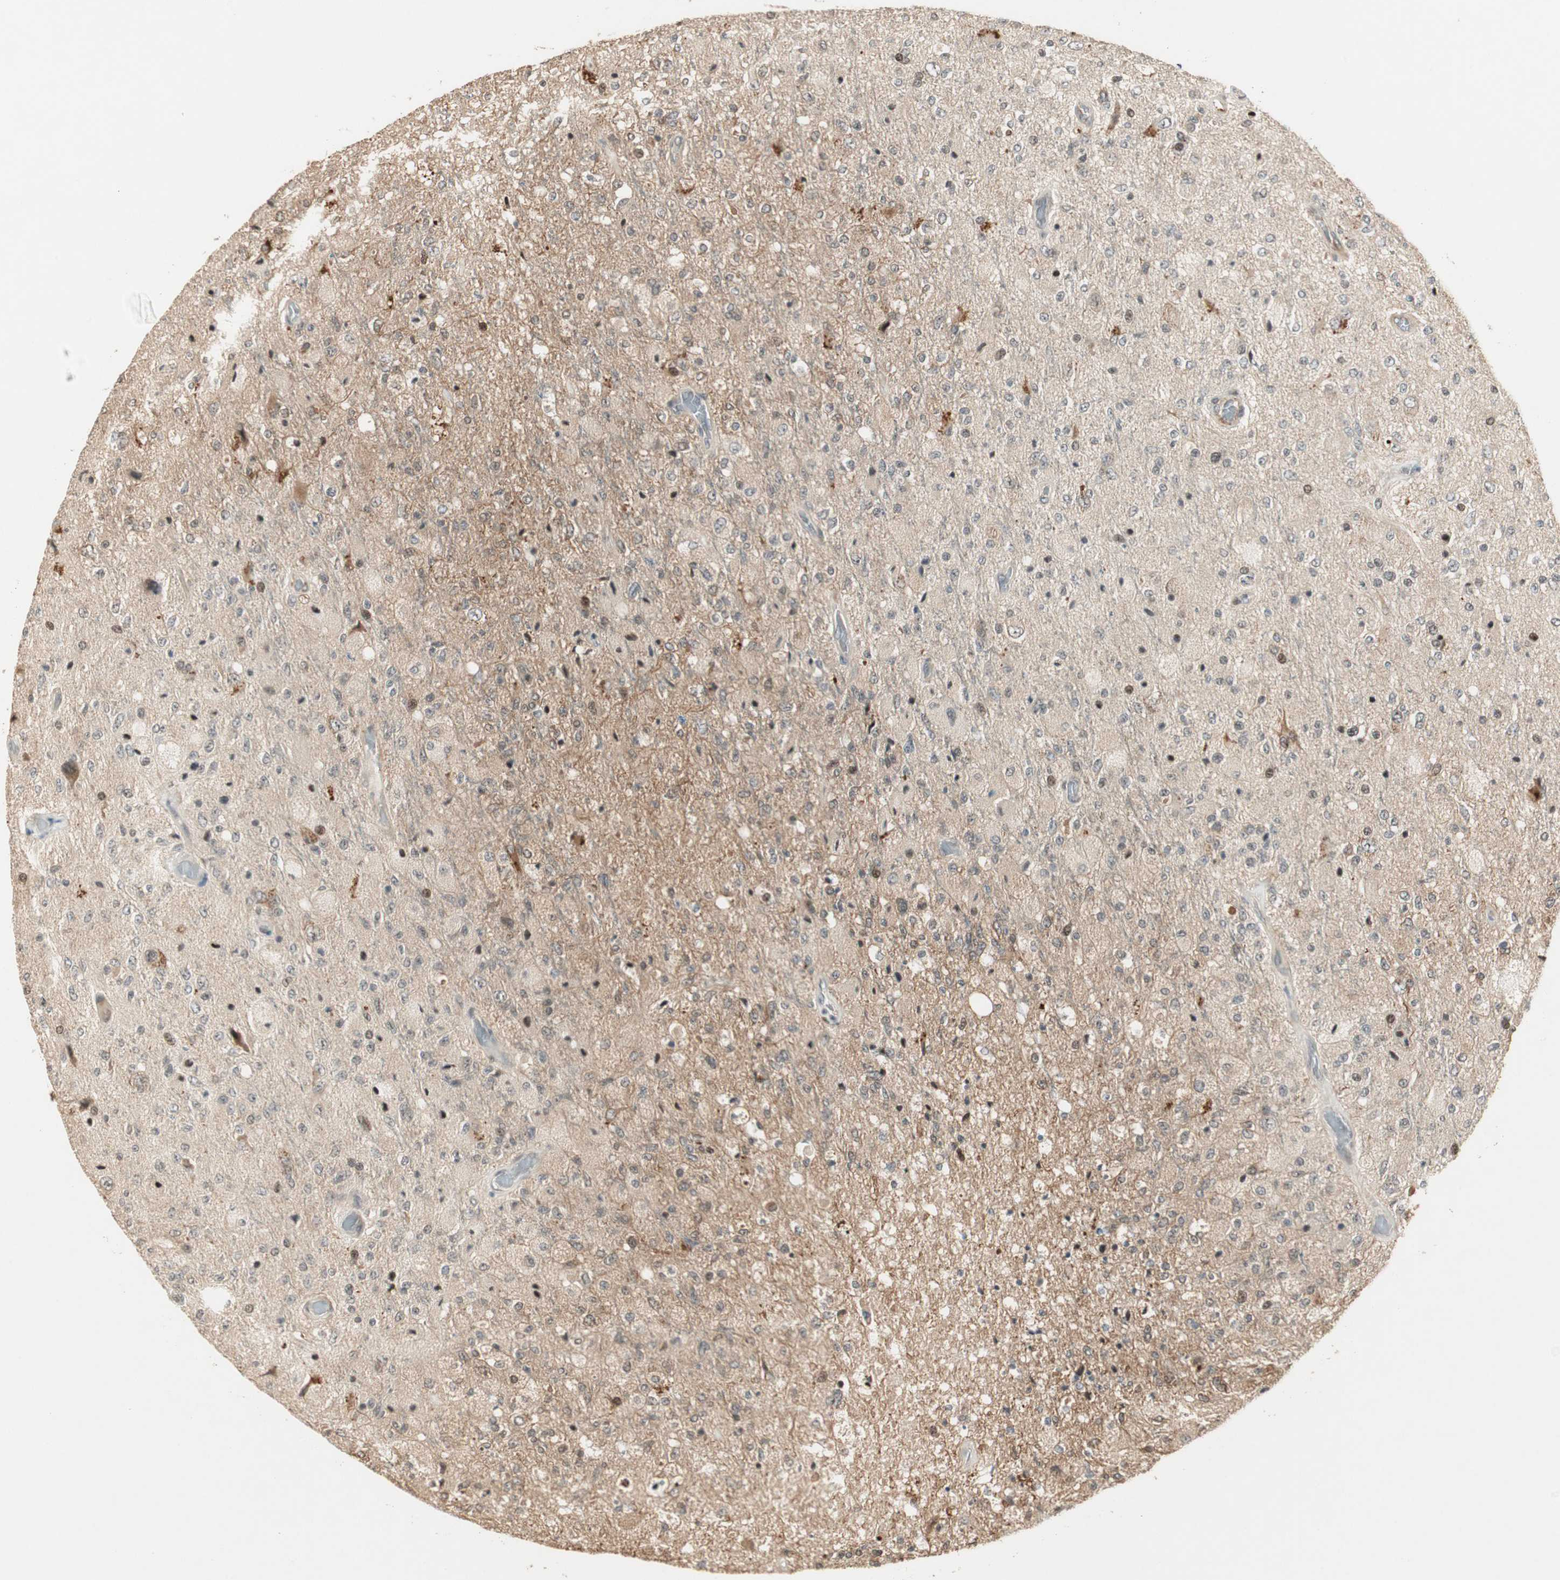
{"staining": {"intensity": "weak", "quantity": "<25%", "location": "cytoplasmic/membranous"}, "tissue": "glioma", "cell_type": "Tumor cells", "image_type": "cancer", "snomed": [{"axis": "morphology", "description": "Normal tissue, NOS"}, {"axis": "morphology", "description": "Glioma, malignant, High grade"}, {"axis": "topography", "description": "Cerebral cortex"}], "caption": "Immunohistochemistry image of human malignant glioma (high-grade) stained for a protein (brown), which shows no expression in tumor cells.", "gene": "ACSL5", "patient": {"sex": "male", "age": 77}}